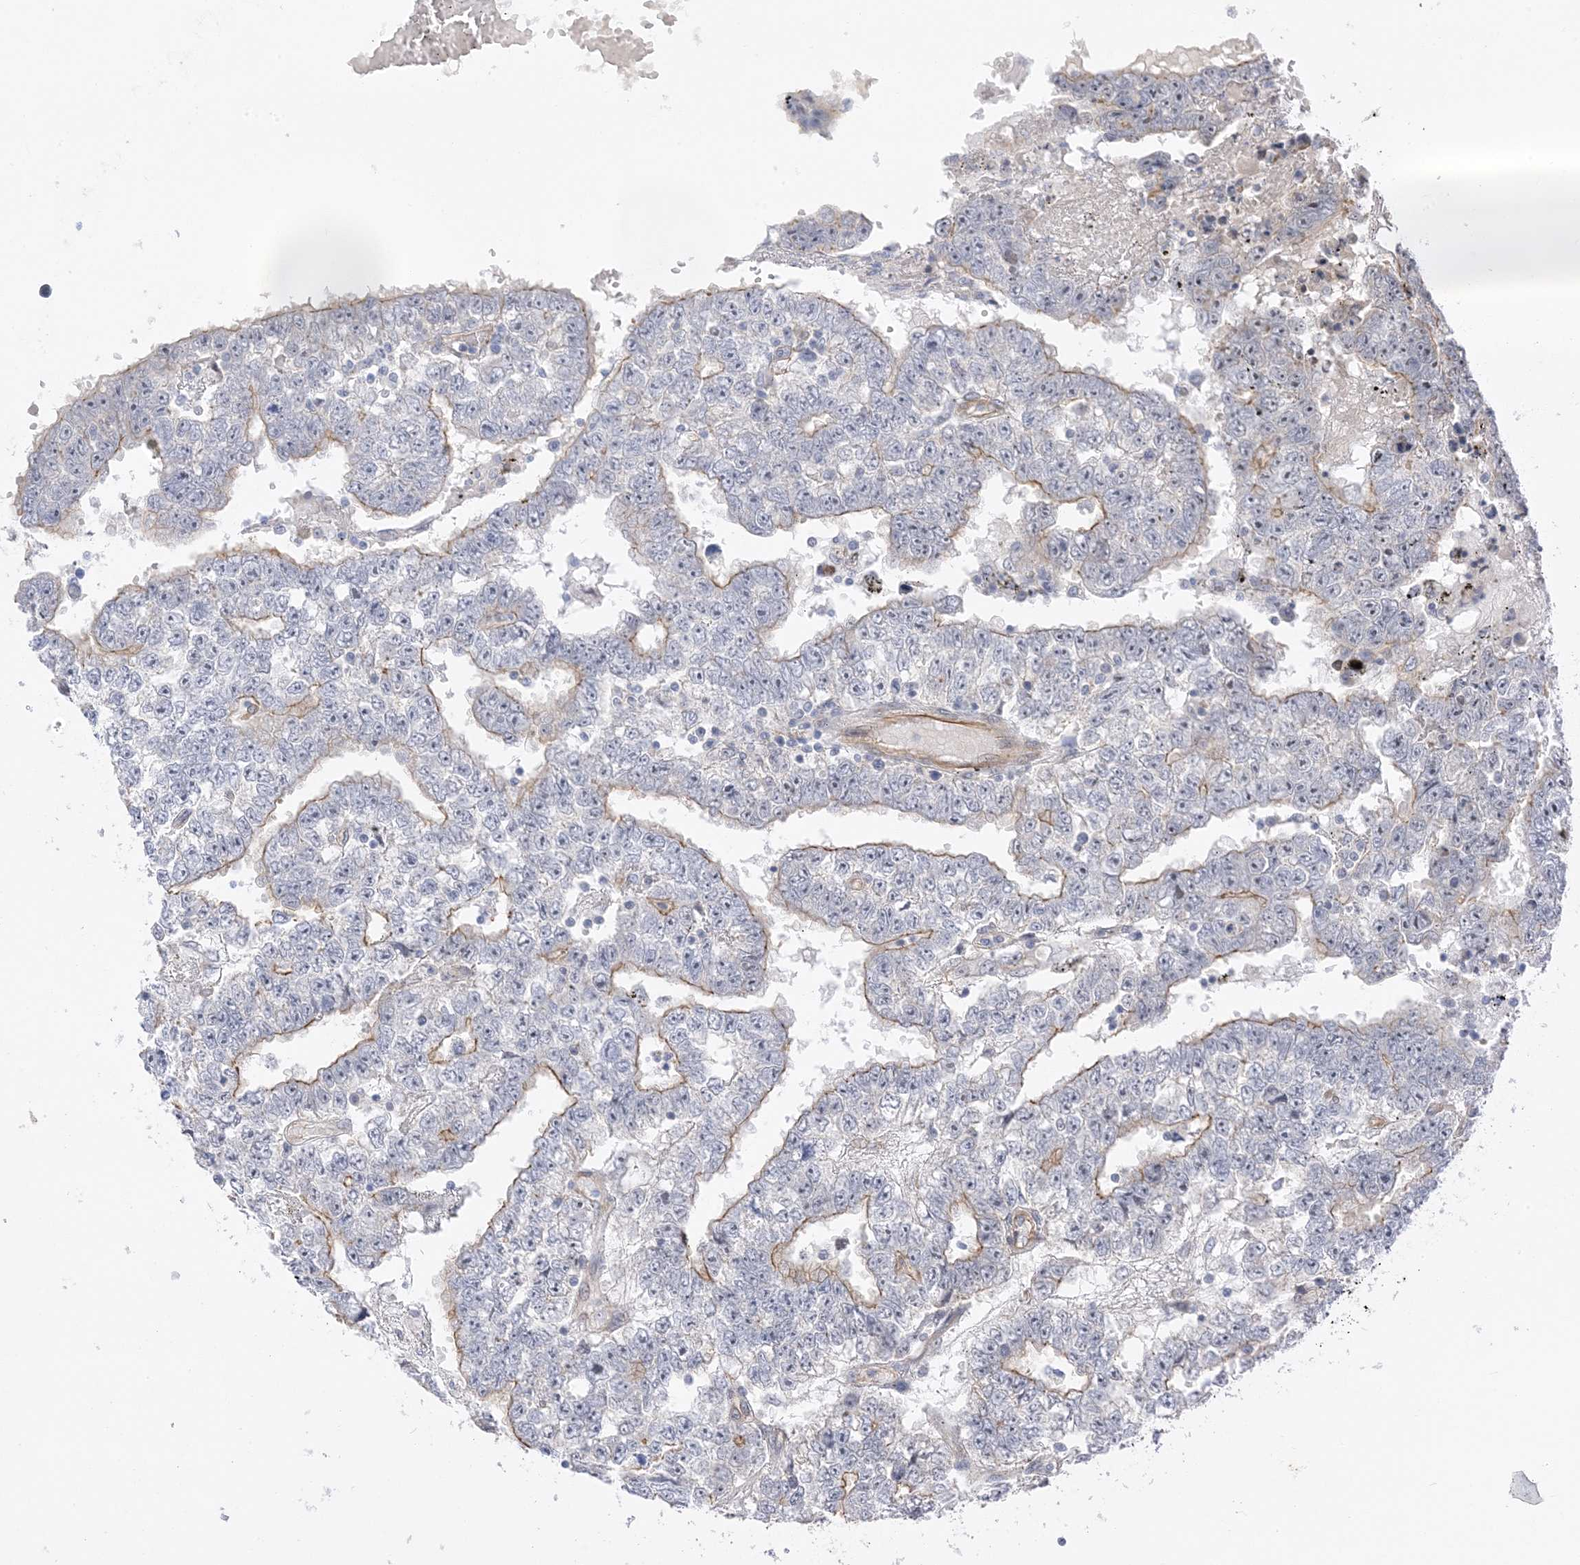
{"staining": {"intensity": "moderate", "quantity": "<25%", "location": "cytoplasmic/membranous"}, "tissue": "testis cancer", "cell_type": "Tumor cells", "image_type": "cancer", "snomed": [{"axis": "morphology", "description": "Carcinoma, Embryonal, NOS"}, {"axis": "topography", "description": "Testis"}], "caption": "High-magnification brightfield microscopy of embryonal carcinoma (testis) stained with DAB (3,3'-diaminobenzidine) (brown) and counterstained with hematoxylin (blue). tumor cells exhibit moderate cytoplasmic/membranous staining is present in about<25% of cells.", "gene": "IL36B", "patient": {"sex": "male", "age": 25}}